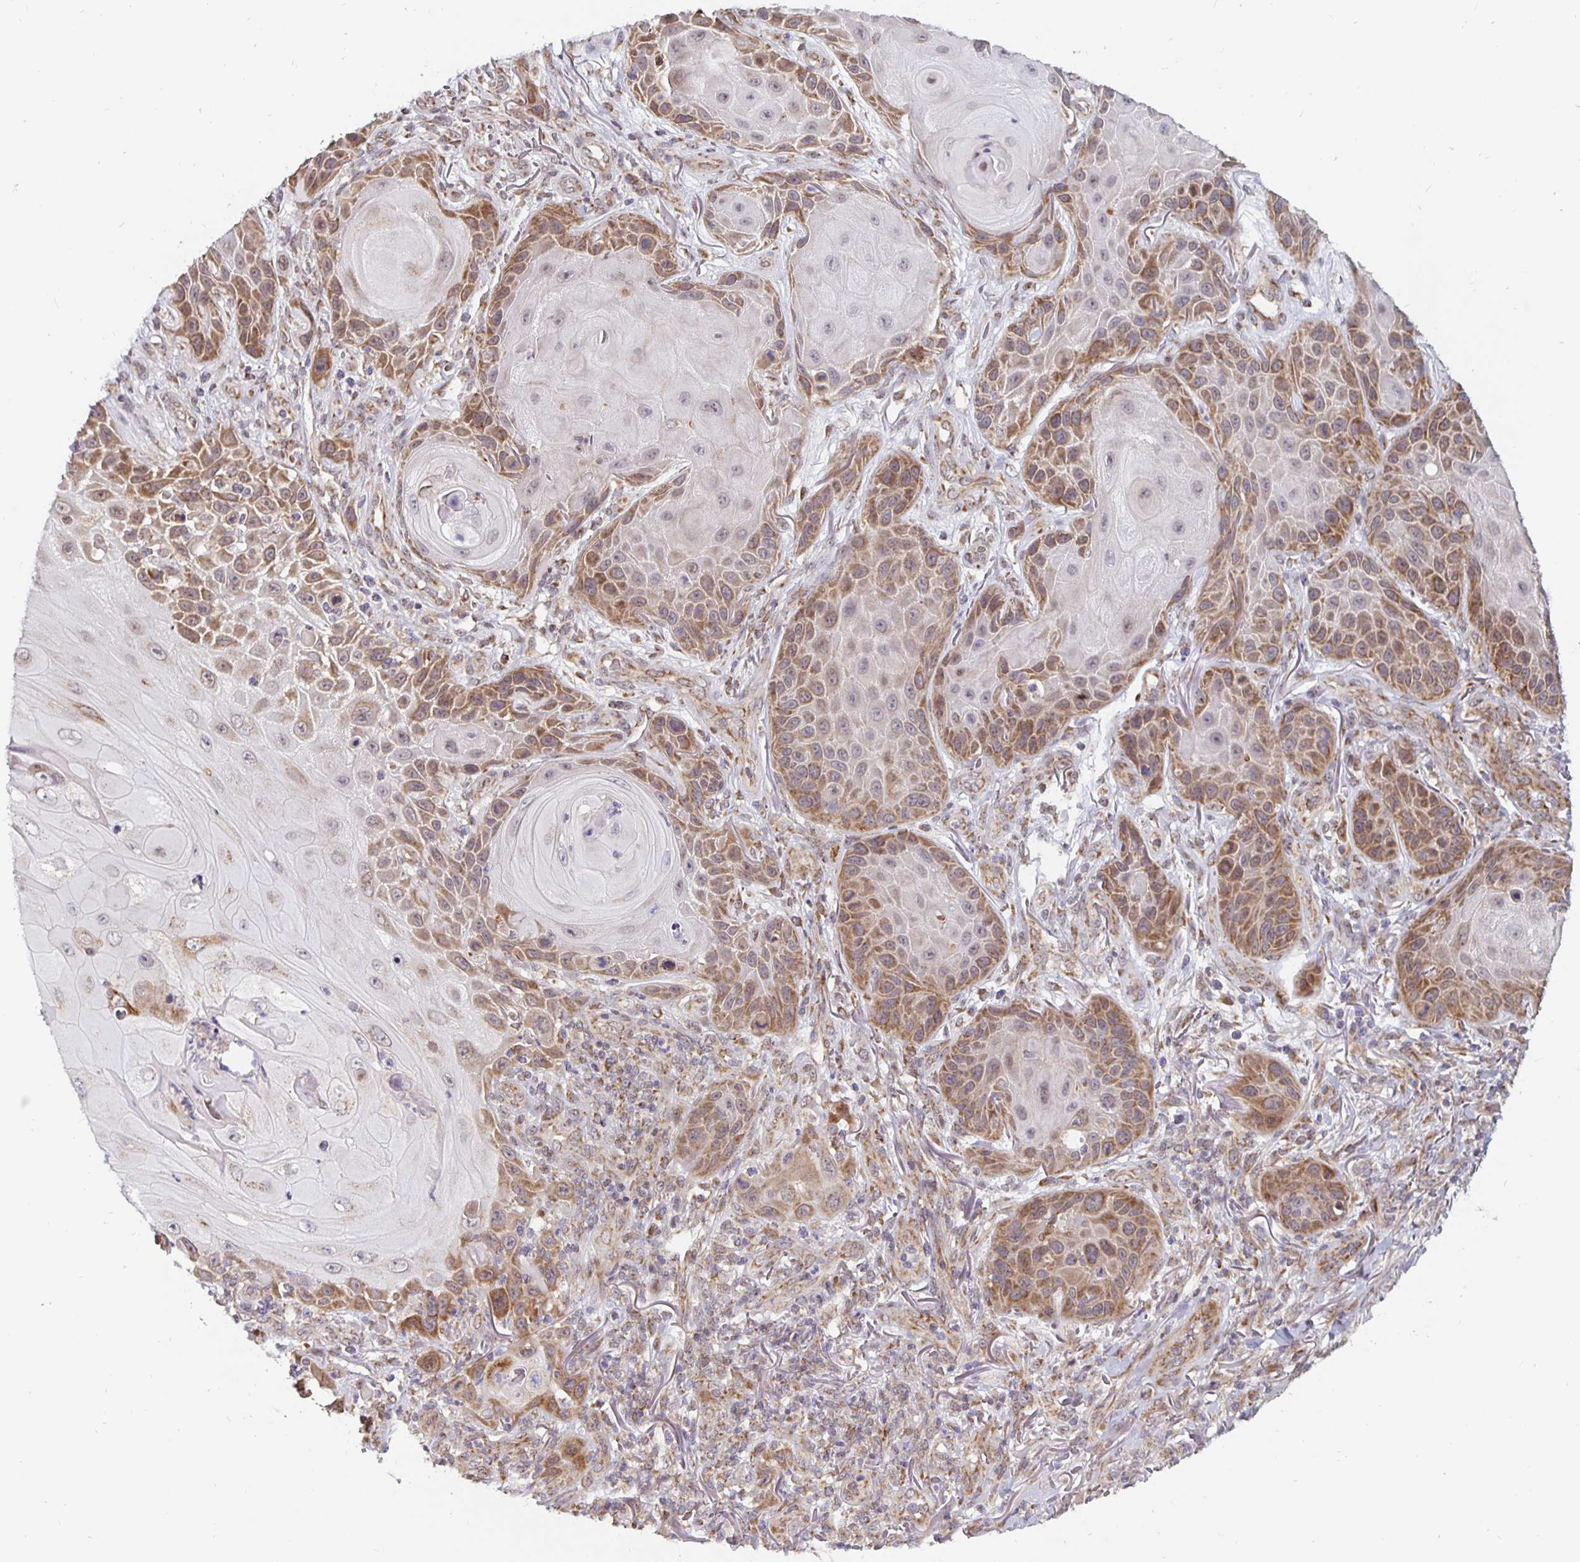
{"staining": {"intensity": "moderate", "quantity": ">75%", "location": "cytoplasmic/membranous"}, "tissue": "skin cancer", "cell_type": "Tumor cells", "image_type": "cancer", "snomed": [{"axis": "morphology", "description": "Squamous cell carcinoma, NOS"}, {"axis": "topography", "description": "Skin"}], "caption": "The photomicrograph exhibits a brown stain indicating the presence of a protein in the cytoplasmic/membranous of tumor cells in skin cancer. The staining was performed using DAB, with brown indicating positive protein expression. Nuclei are stained blue with hematoxylin.", "gene": "MRPL28", "patient": {"sex": "female", "age": 94}}